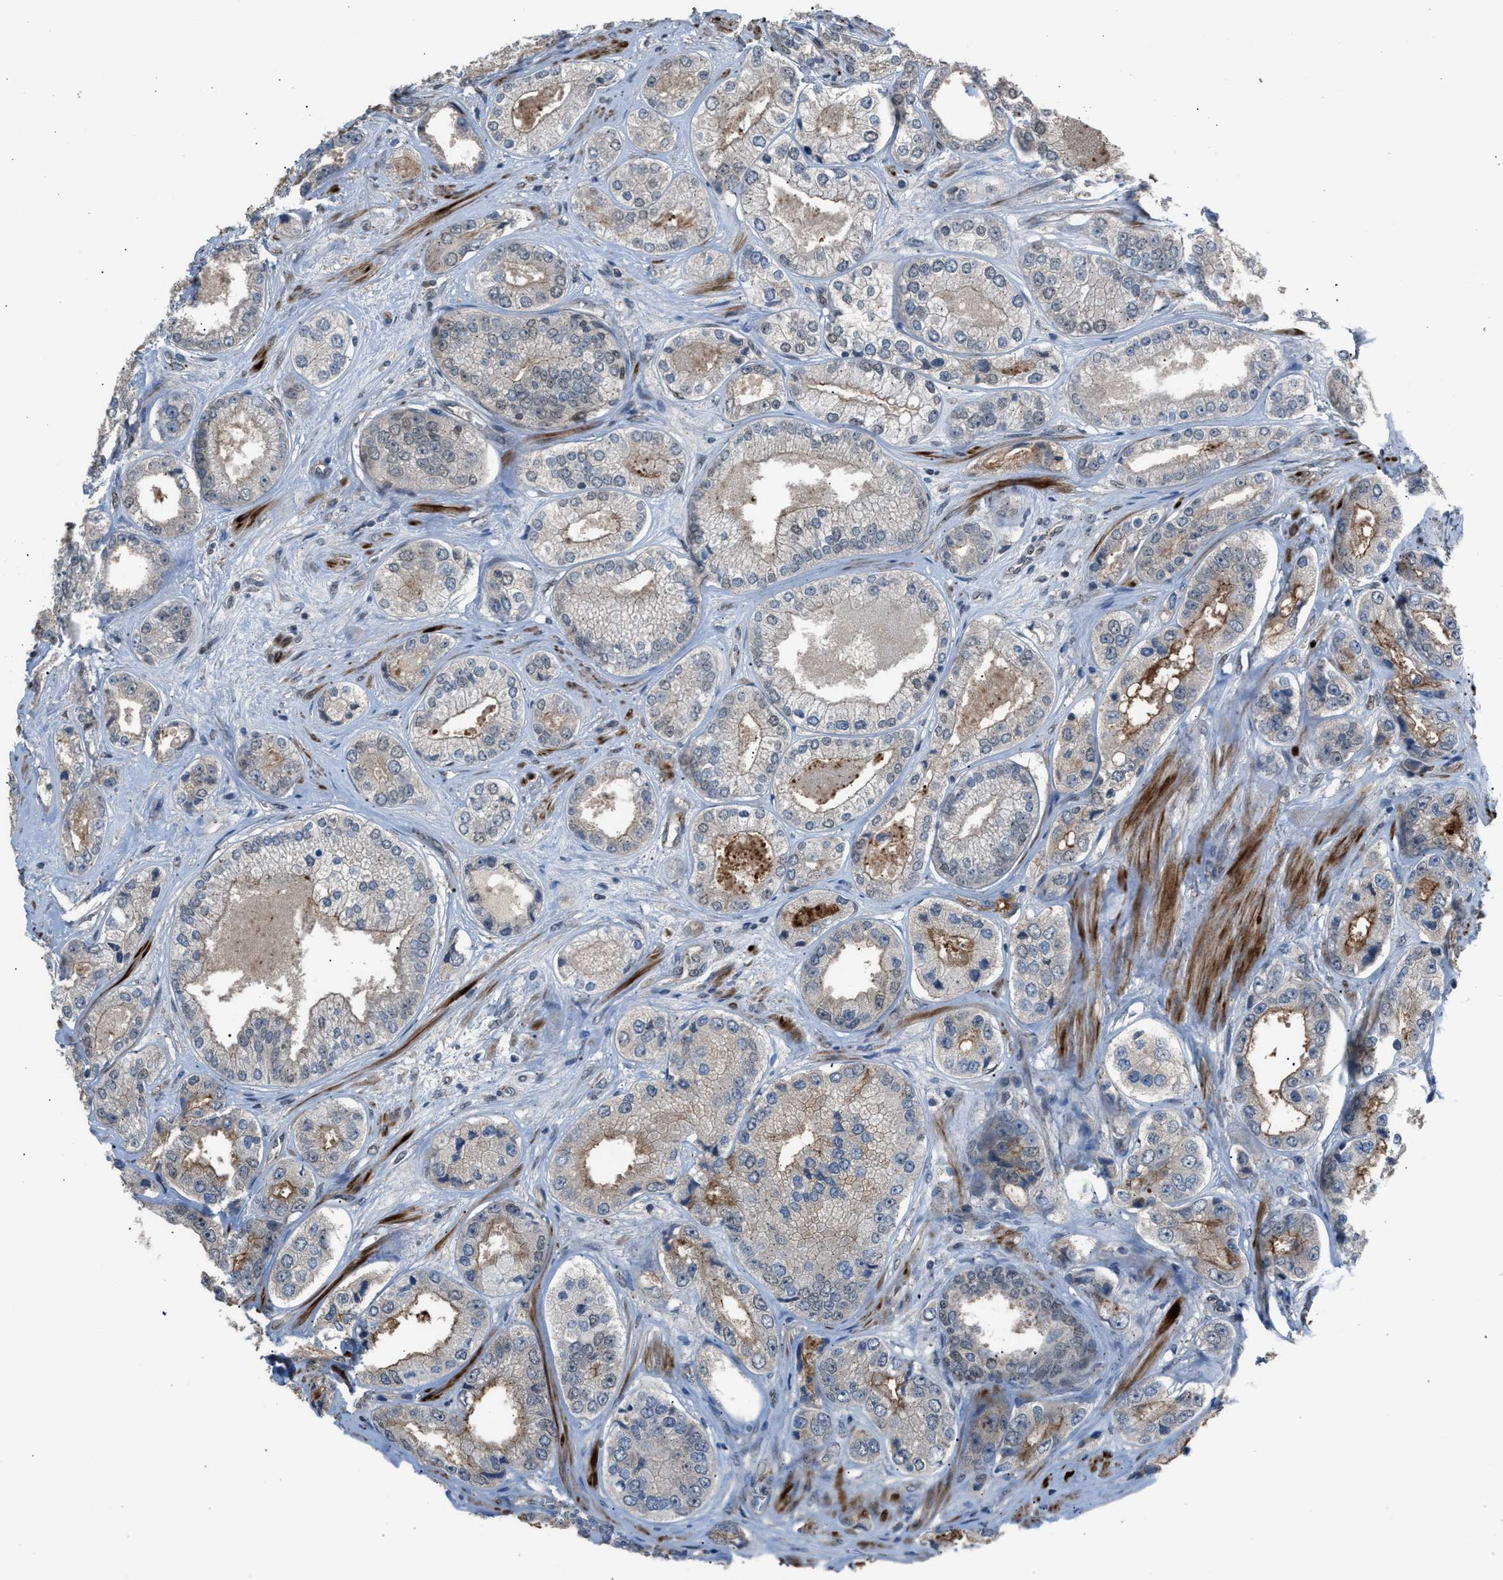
{"staining": {"intensity": "negative", "quantity": "none", "location": "none"}, "tissue": "prostate cancer", "cell_type": "Tumor cells", "image_type": "cancer", "snomed": [{"axis": "morphology", "description": "Adenocarcinoma, High grade"}, {"axis": "topography", "description": "Prostate"}], "caption": "Micrograph shows no protein expression in tumor cells of high-grade adenocarcinoma (prostate) tissue. The staining was performed using DAB to visualize the protein expression in brown, while the nuclei were stained in blue with hematoxylin (Magnification: 20x).", "gene": "CRTC1", "patient": {"sex": "male", "age": 61}}